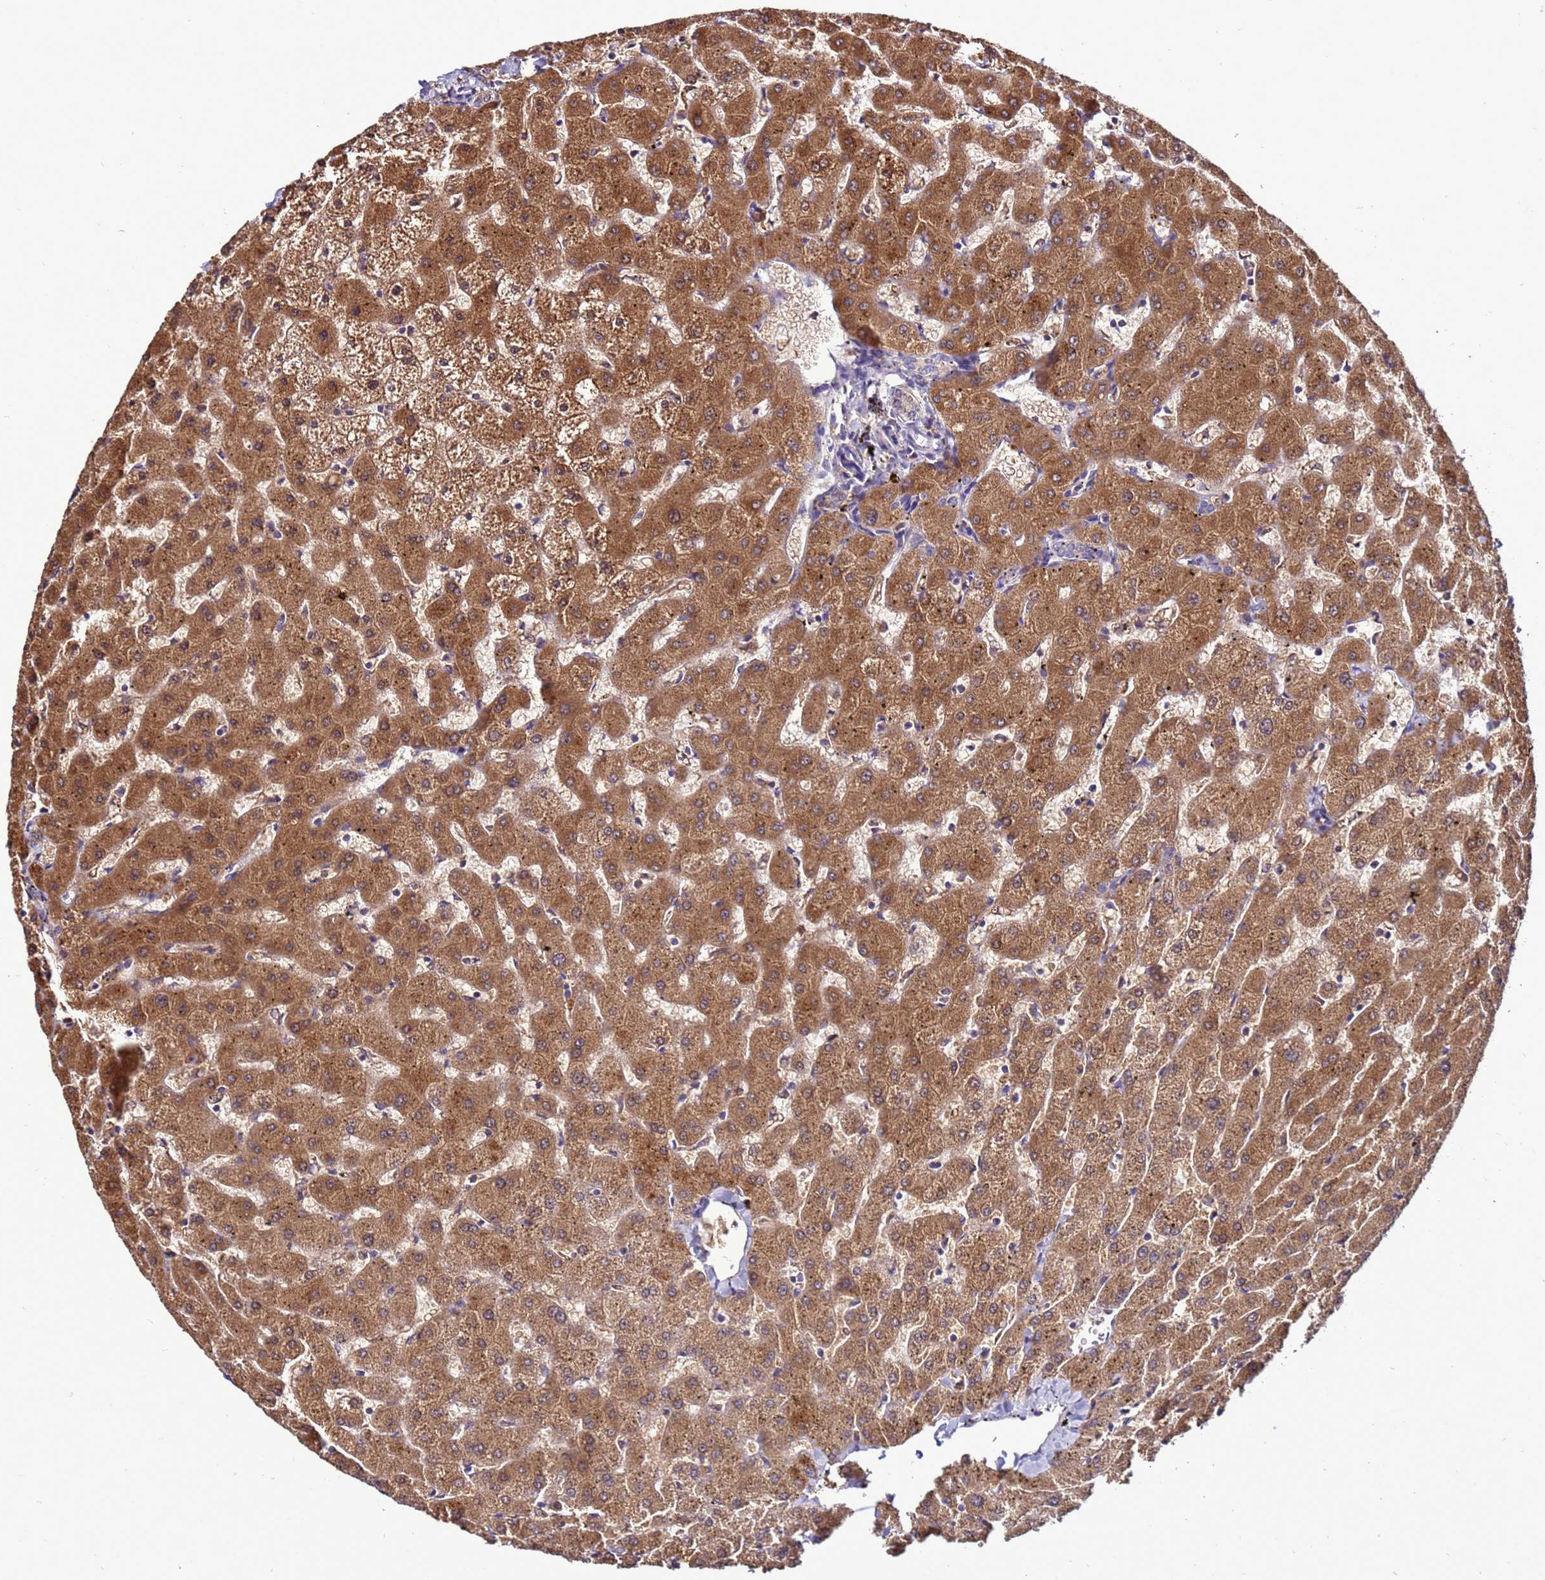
{"staining": {"intensity": "negative", "quantity": "none", "location": "none"}, "tissue": "liver", "cell_type": "Cholangiocytes", "image_type": "normal", "snomed": [{"axis": "morphology", "description": "Normal tissue, NOS"}, {"axis": "topography", "description": "Liver"}], "caption": "Benign liver was stained to show a protein in brown. There is no significant expression in cholangiocytes. (Immunohistochemistry (ihc), brightfield microscopy, high magnification).", "gene": "ANTKMT", "patient": {"sex": "female", "age": 63}}